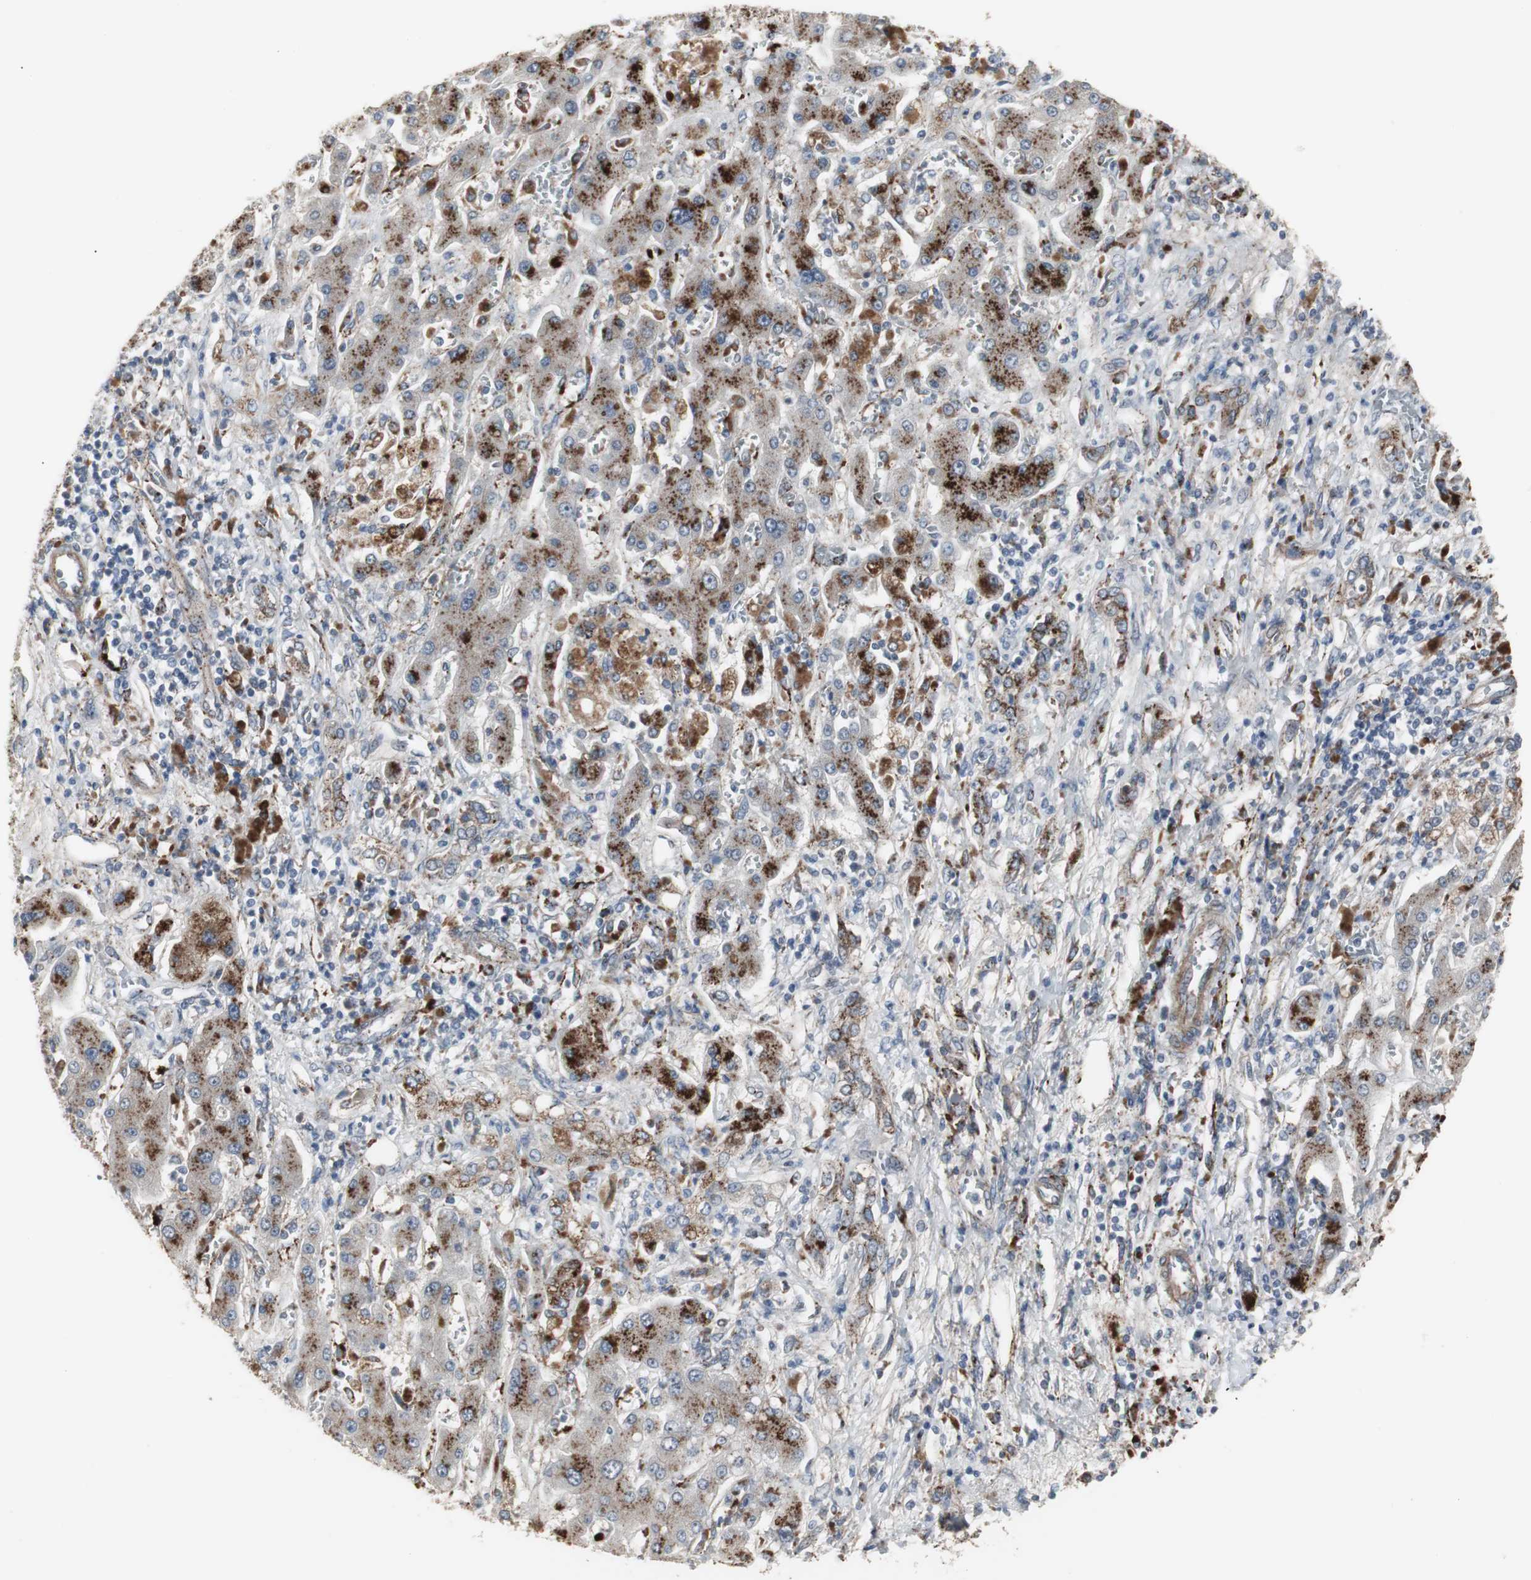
{"staining": {"intensity": "strong", "quantity": ">75%", "location": "cytoplasmic/membranous"}, "tissue": "liver cancer", "cell_type": "Tumor cells", "image_type": "cancer", "snomed": [{"axis": "morphology", "description": "Cholangiocarcinoma"}, {"axis": "topography", "description": "Liver"}], "caption": "This image demonstrates immunohistochemistry (IHC) staining of liver cancer, with high strong cytoplasmic/membranous expression in approximately >75% of tumor cells.", "gene": "GBA1", "patient": {"sex": "male", "age": 50}}